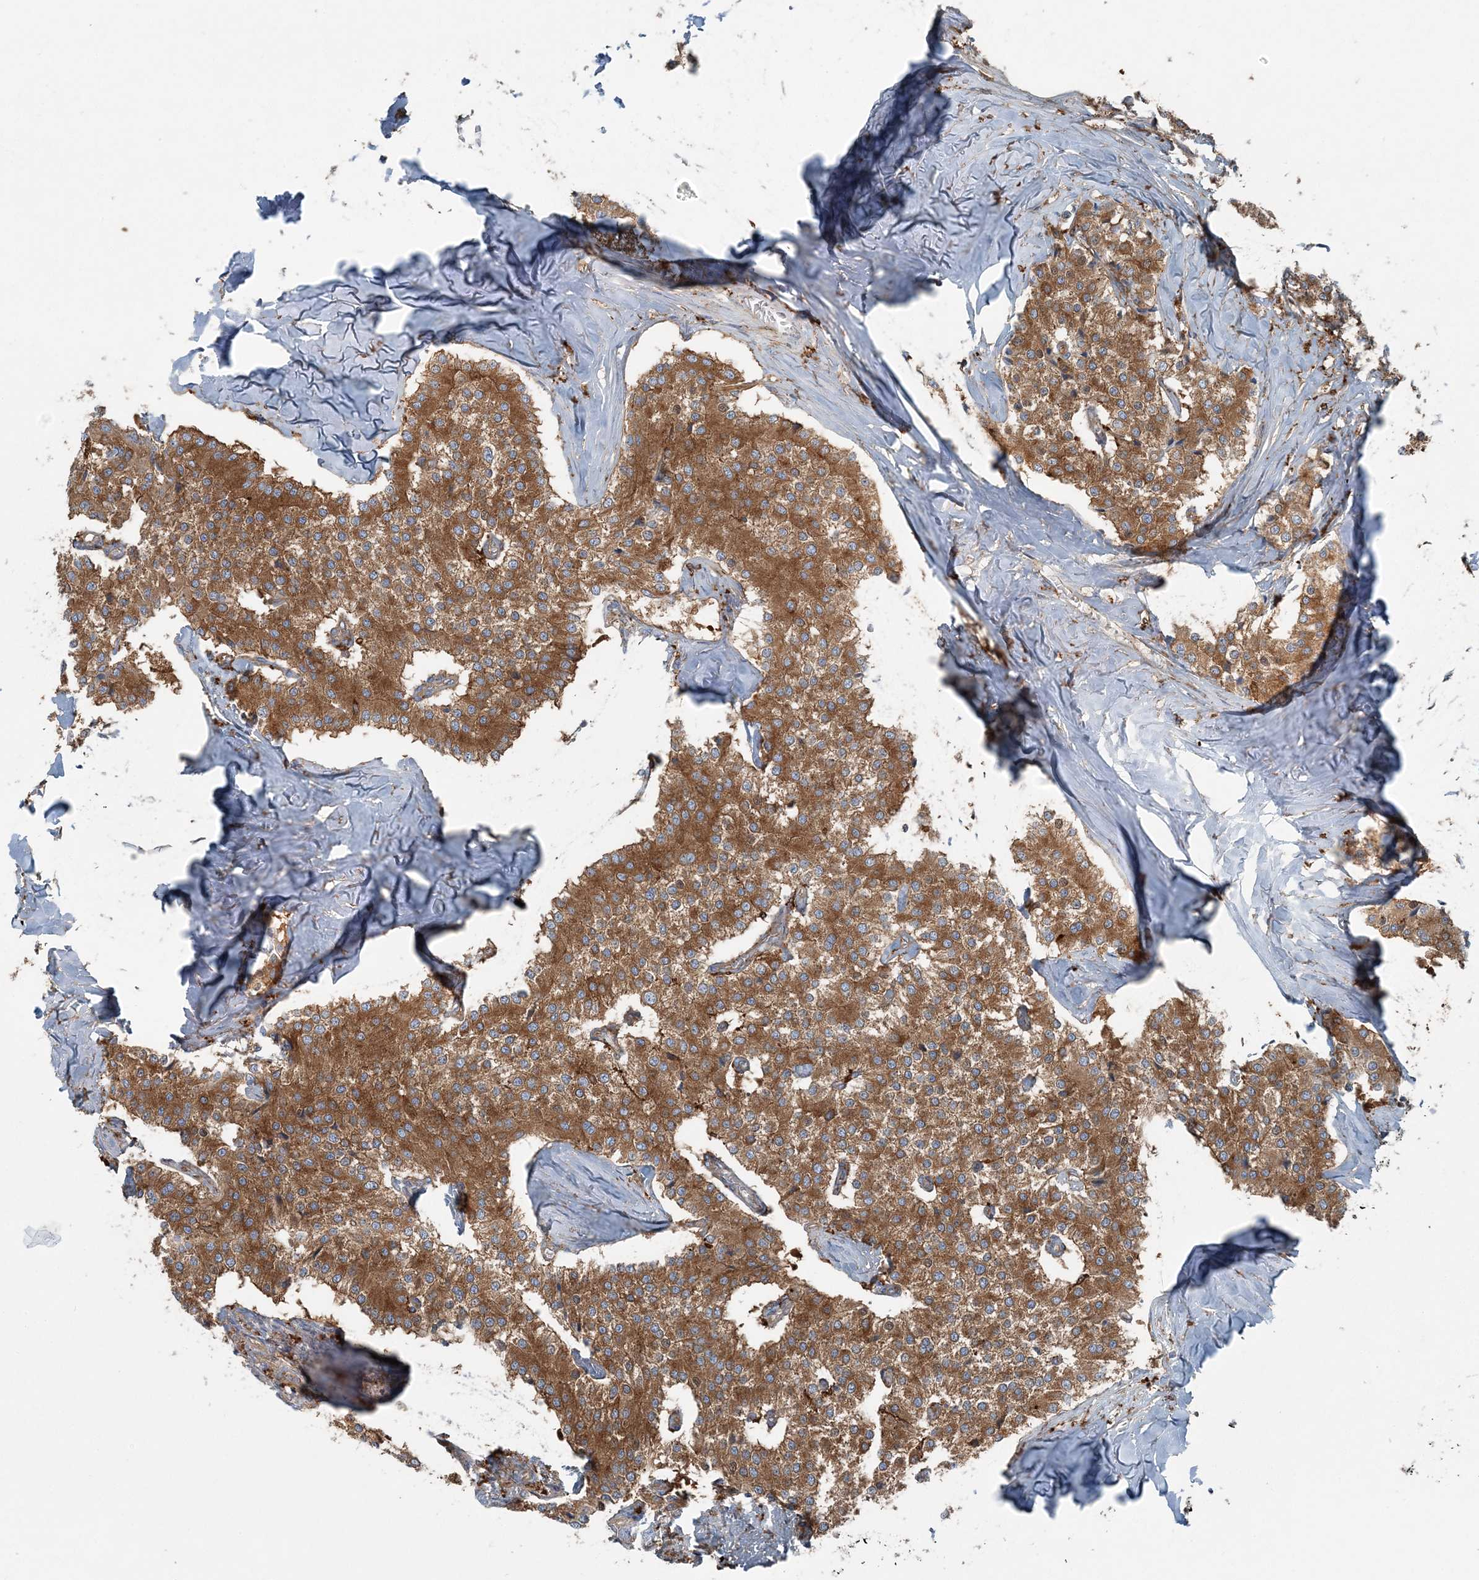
{"staining": {"intensity": "moderate", "quantity": ">75%", "location": "cytoplasmic/membranous"}, "tissue": "carcinoid", "cell_type": "Tumor cells", "image_type": "cancer", "snomed": [{"axis": "morphology", "description": "Carcinoid, malignant, NOS"}, {"axis": "topography", "description": "Colon"}], "caption": "Carcinoid (malignant) was stained to show a protein in brown. There is medium levels of moderate cytoplasmic/membranous staining in about >75% of tumor cells. The staining is performed using DAB (3,3'-diaminobenzidine) brown chromogen to label protein expression. The nuclei are counter-stained blue using hematoxylin.", "gene": "SNX2", "patient": {"sex": "female", "age": 52}}